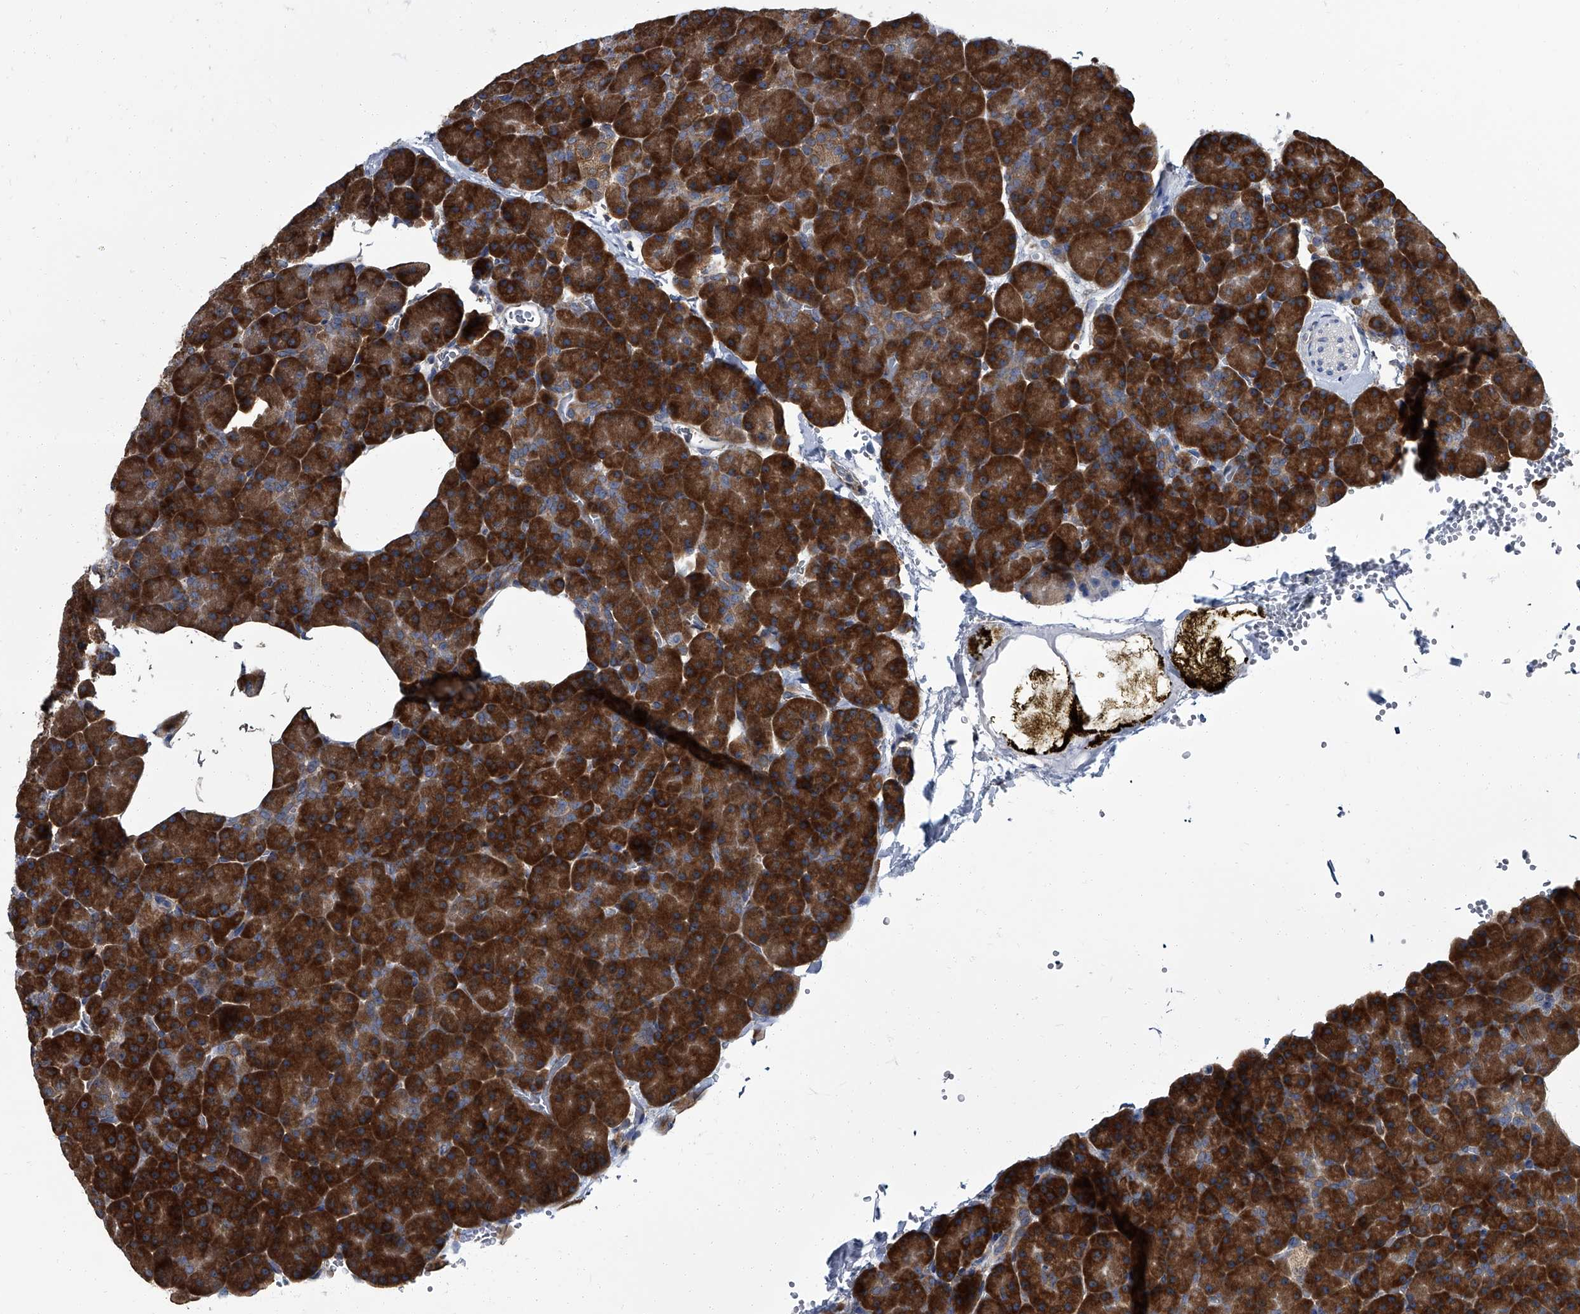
{"staining": {"intensity": "strong", "quantity": ">75%", "location": "cytoplasmic/membranous"}, "tissue": "pancreas", "cell_type": "Exocrine glandular cells", "image_type": "normal", "snomed": [{"axis": "morphology", "description": "Normal tissue, NOS"}, {"axis": "morphology", "description": "Carcinoid, malignant, NOS"}, {"axis": "topography", "description": "Pancreas"}], "caption": "IHC (DAB (3,3'-diaminobenzidine)) staining of normal pancreas demonstrates strong cytoplasmic/membranous protein expression in approximately >75% of exocrine glandular cells. The staining was performed using DAB (3,3'-diaminobenzidine), with brown indicating positive protein expression. Nuclei are stained blue with hematoxylin.", "gene": "CDV3", "patient": {"sex": "female", "age": 35}}